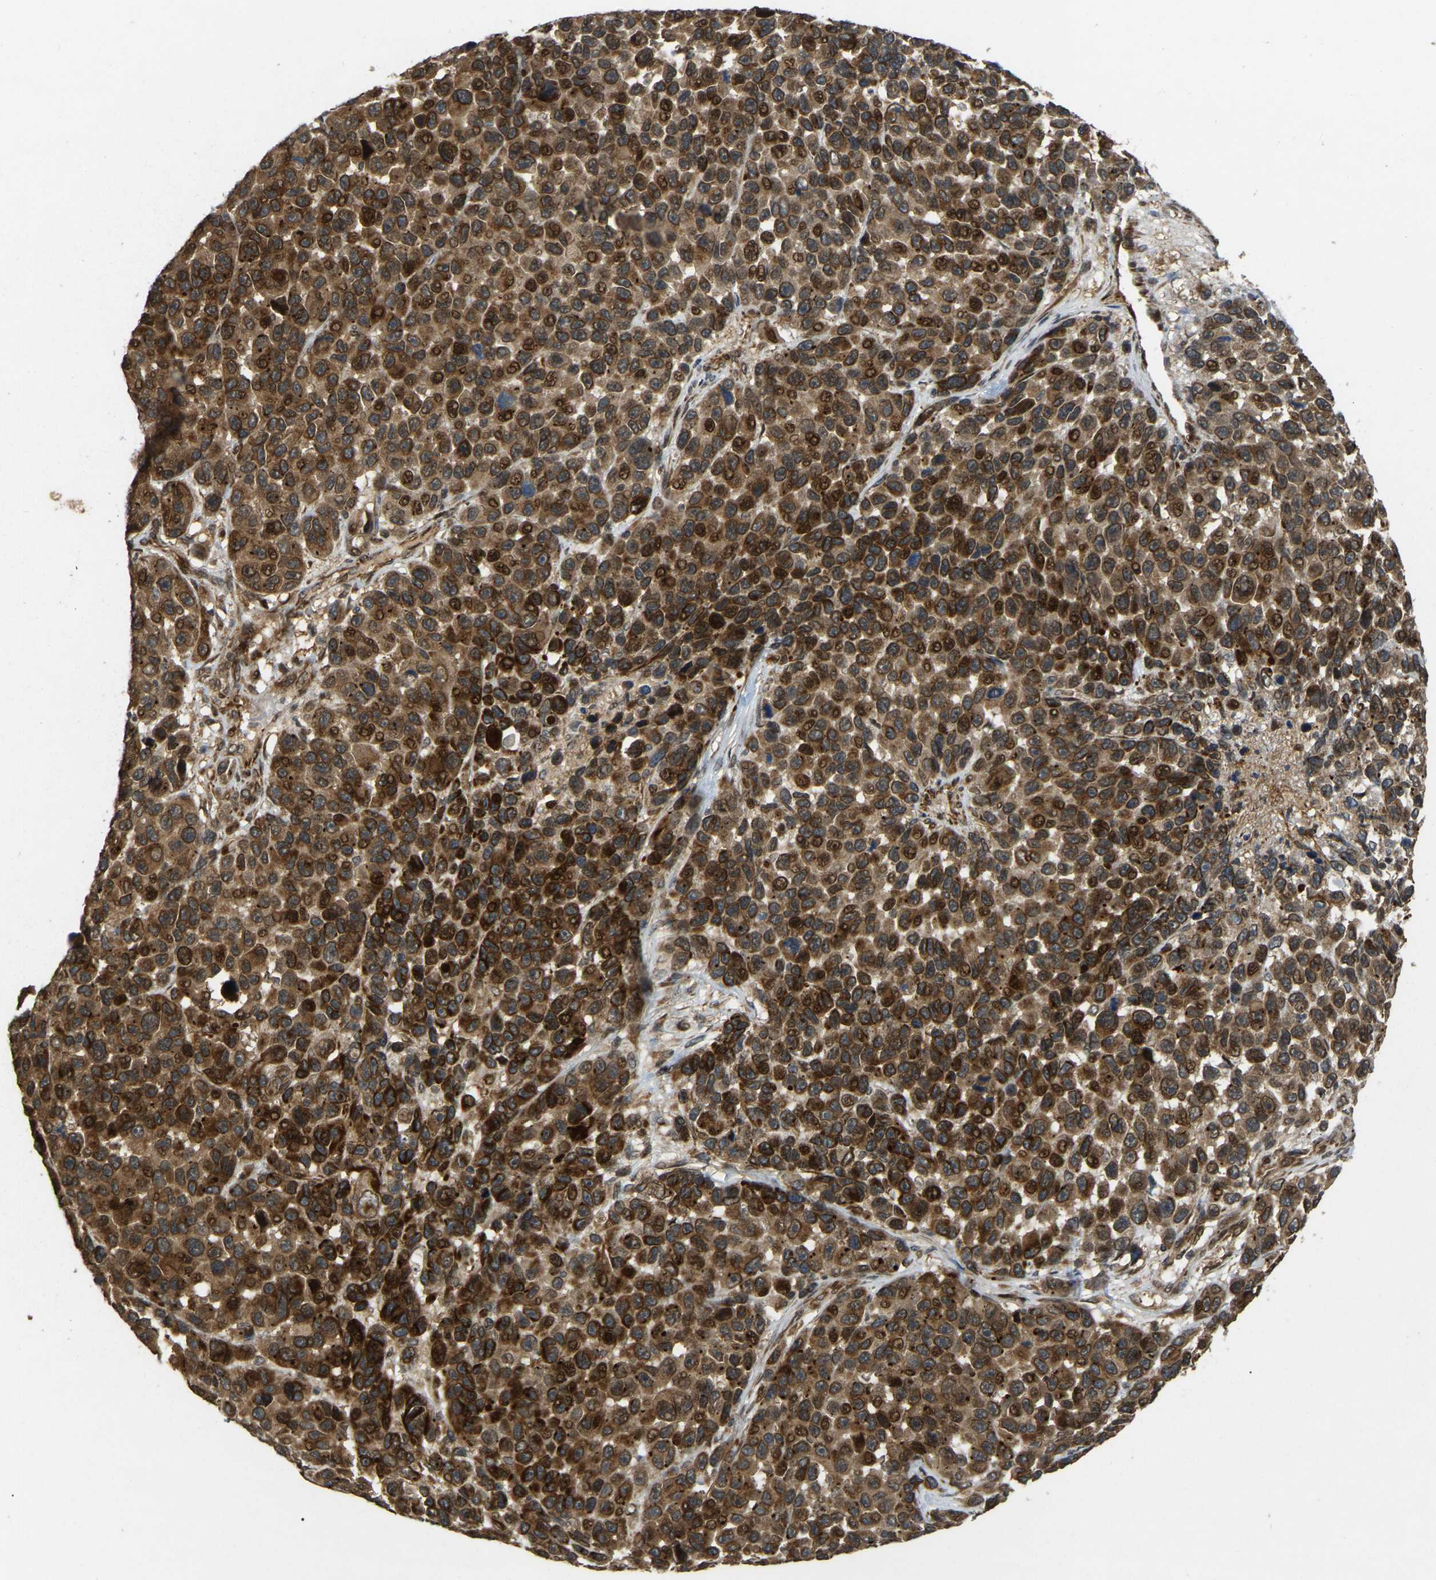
{"staining": {"intensity": "strong", "quantity": ">75%", "location": "cytoplasmic/membranous,nuclear"}, "tissue": "melanoma", "cell_type": "Tumor cells", "image_type": "cancer", "snomed": [{"axis": "morphology", "description": "Malignant melanoma, NOS"}, {"axis": "topography", "description": "Skin"}], "caption": "An IHC histopathology image of neoplastic tissue is shown. Protein staining in brown shows strong cytoplasmic/membranous and nuclear positivity in malignant melanoma within tumor cells. Immunohistochemistry (ihc) stains the protein of interest in brown and the nuclei are stained blue.", "gene": "KIAA1549", "patient": {"sex": "male", "age": 53}}